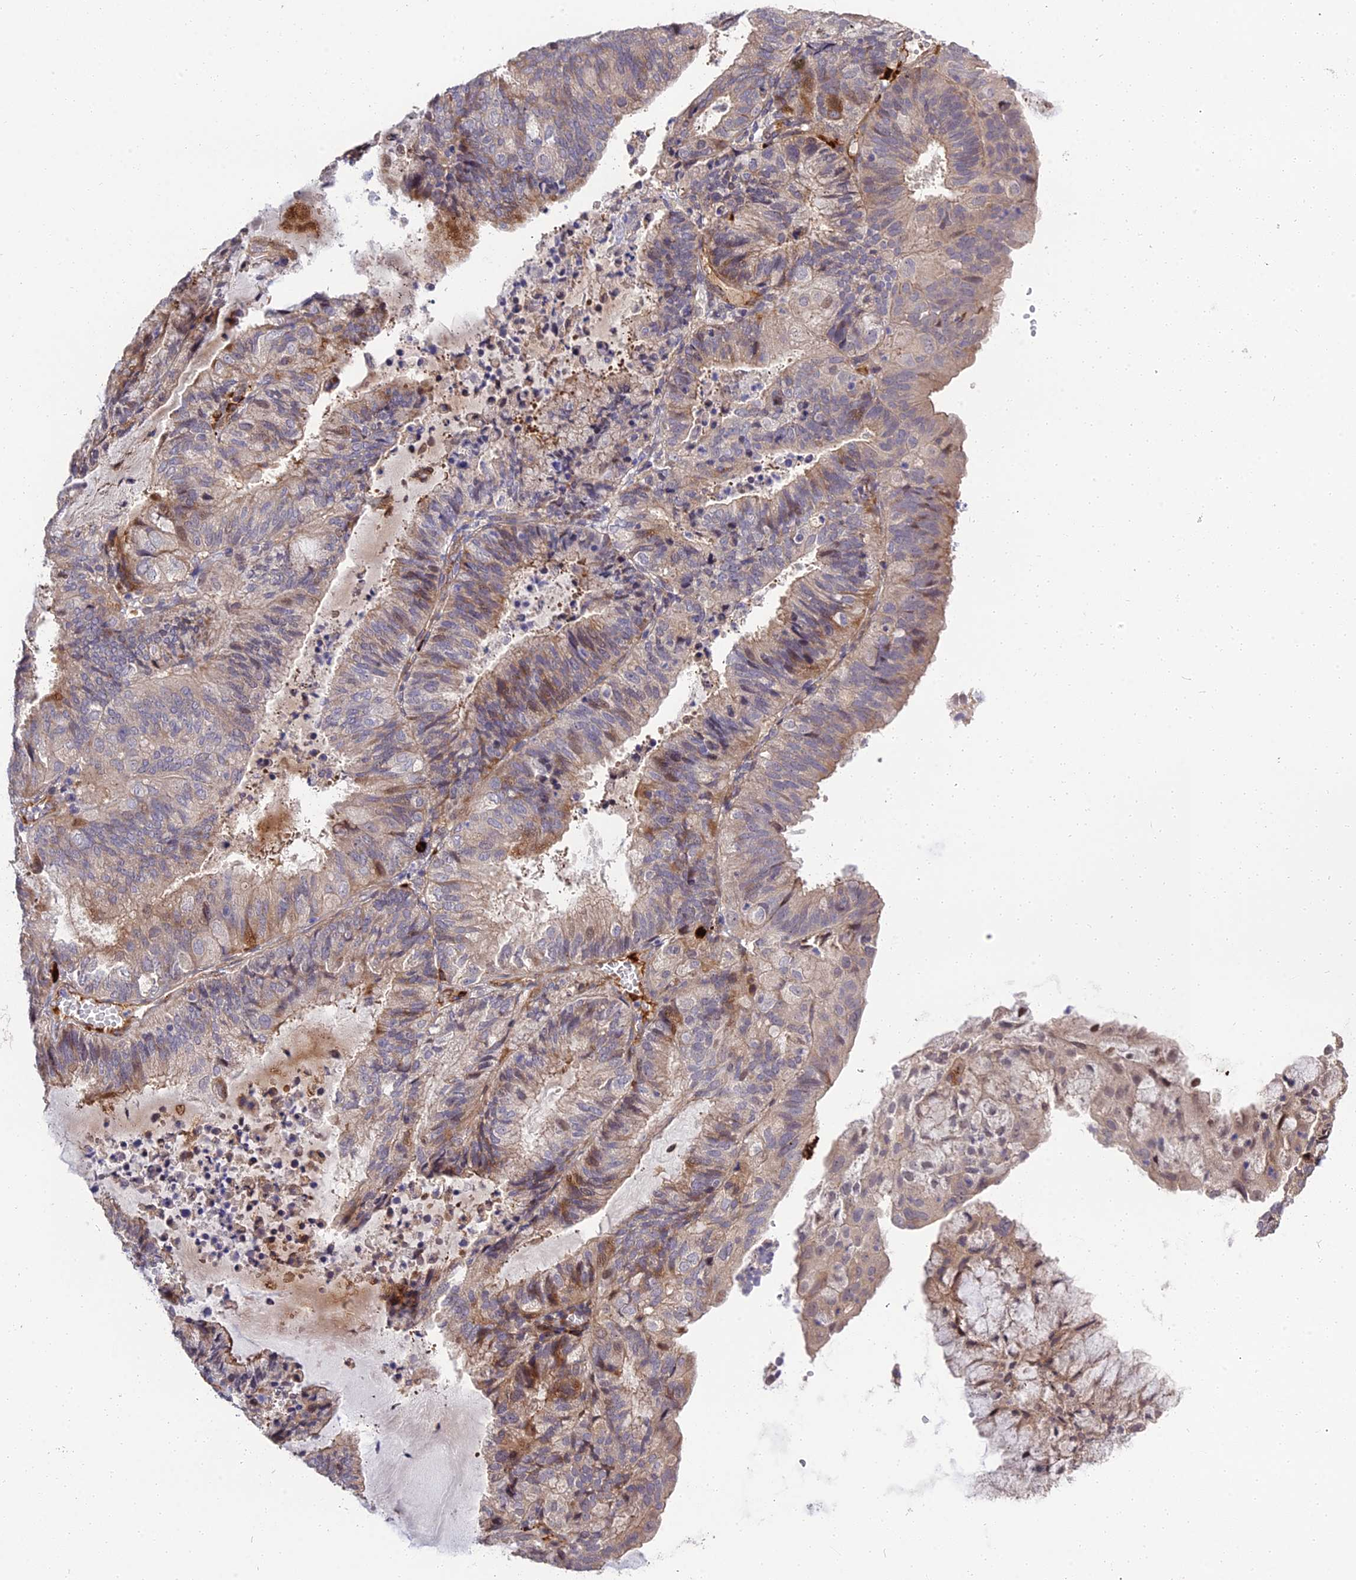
{"staining": {"intensity": "moderate", "quantity": "<25%", "location": "cytoplasmic/membranous"}, "tissue": "endometrial cancer", "cell_type": "Tumor cells", "image_type": "cancer", "snomed": [{"axis": "morphology", "description": "Adenocarcinoma, NOS"}, {"axis": "topography", "description": "Endometrium"}], "caption": "A brown stain highlights moderate cytoplasmic/membranous positivity of a protein in human endometrial cancer tumor cells.", "gene": "MFSD2A", "patient": {"sex": "female", "age": 81}}